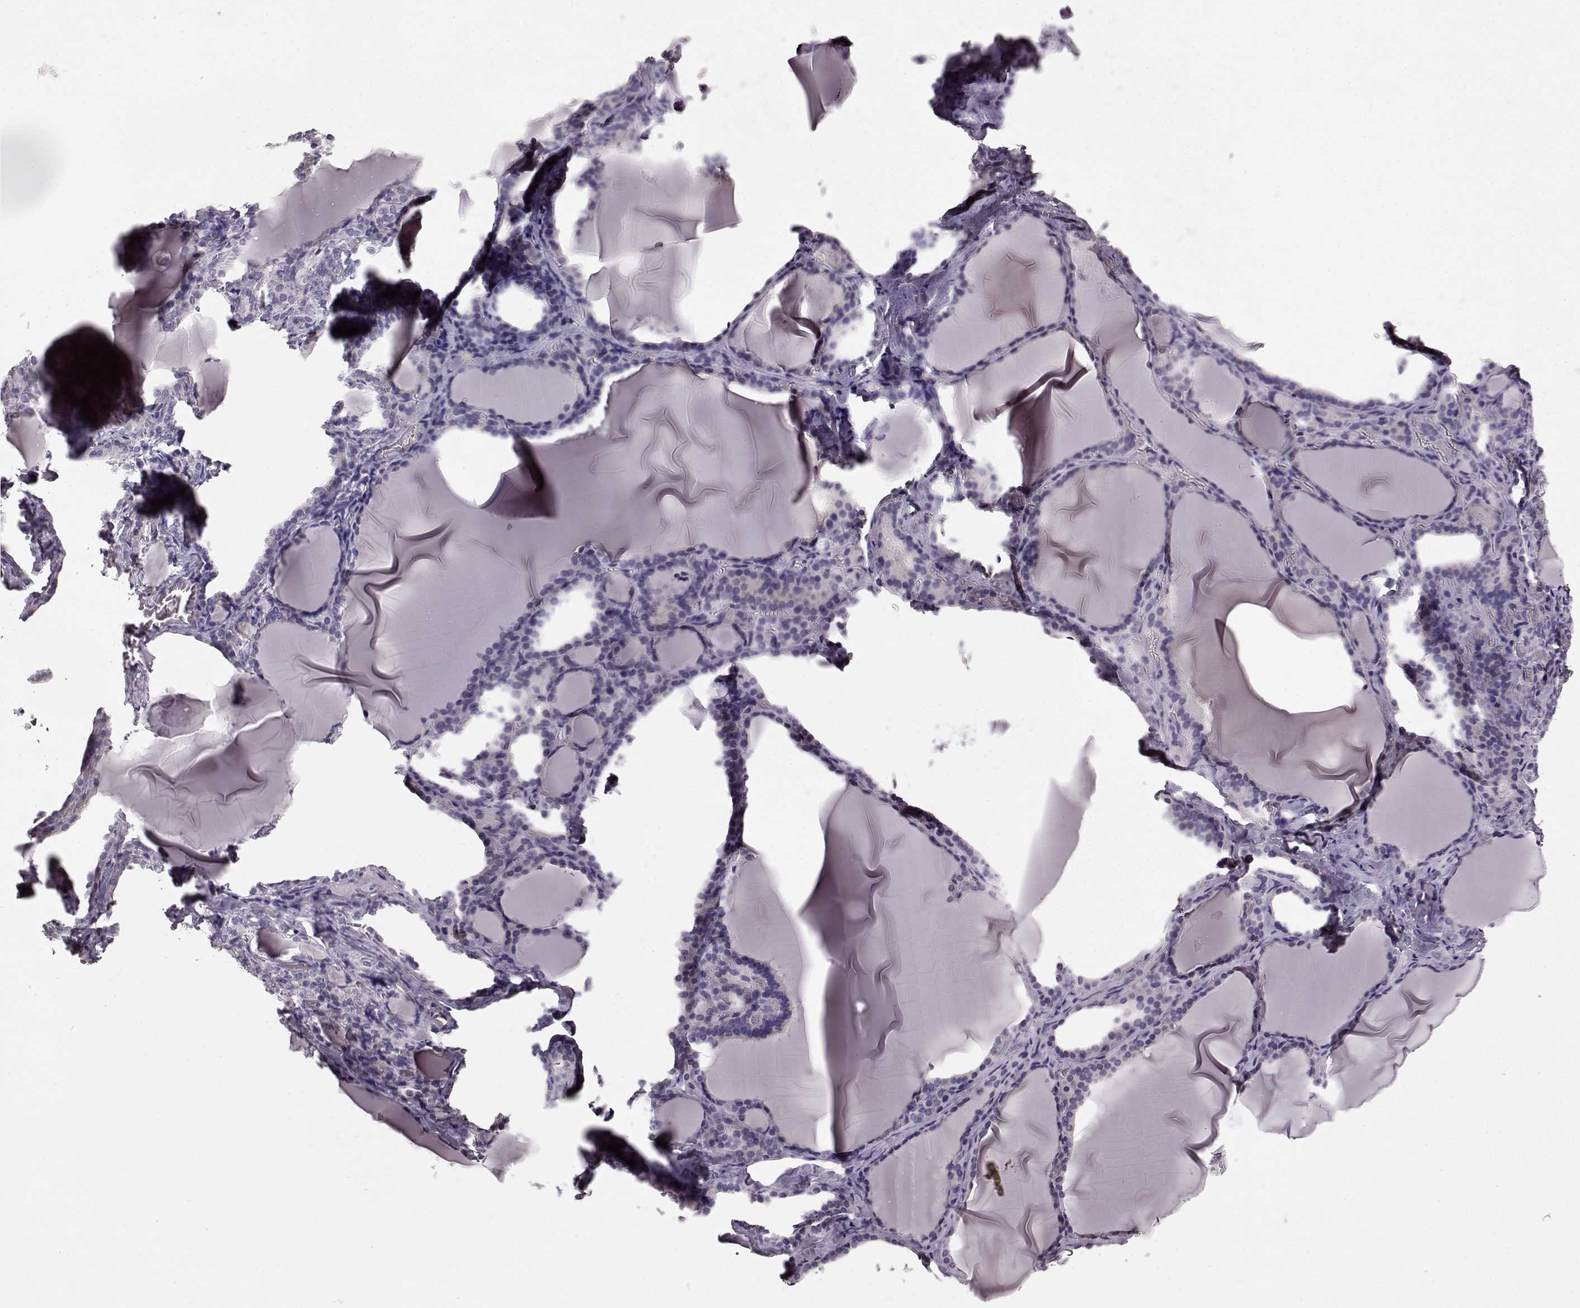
{"staining": {"intensity": "negative", "quantity": "none", "location": "none"}, "tissue": "thyroid gland", "cell_type": "Glandular cells", "image_type": "normal", "snomed": [{"axis": "morphology", "description": "Normal tissue, NOS"}, {"axis": "morphology", "description": "Hyperplasia, NOS"}, {"axis": "topography", "description": "Thyroid gland"}], "caption": "A photomicrograph of thyroid gland stained for a protein displays no brown staining in glandular cells. (Stains: DAB immunohistochemistry (IHC) with hematoxylin counter stain, Microscopy: brightfield microscopy at high magnification).", "gene": "GRK1", "patient": {"sex": "female", "age": 27}}